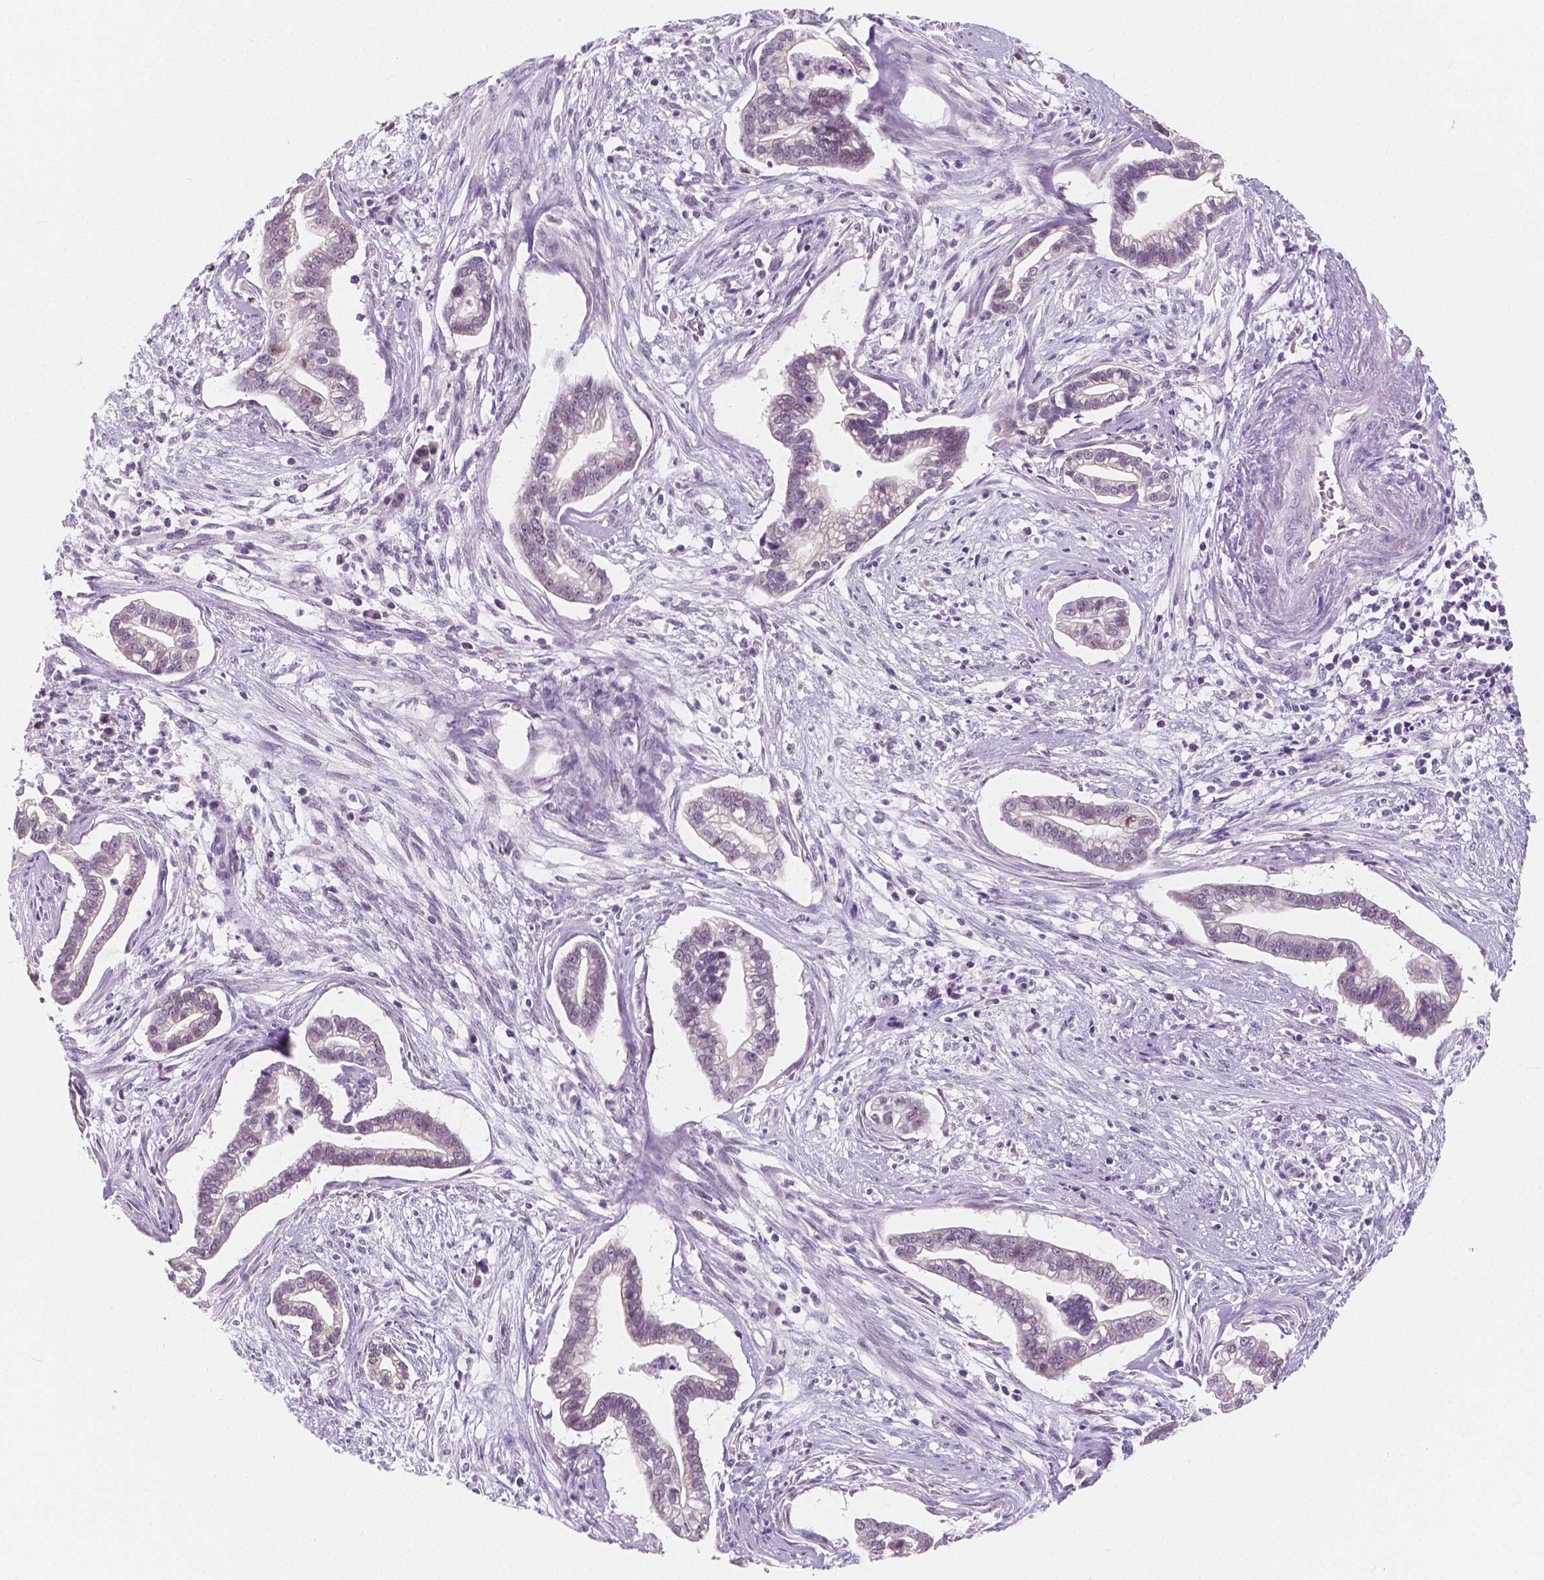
{"staining": {"intensity": "weak", "quantity": "<25%", "location": "nuclear"}, "tissue": "cervical cancer", "cell_type": "Tumor cells", "image_type": "cancer", "snomed": [{"axis": "morphology", "description": "Adenocarcinoma, NOS"}, {"axis": "topography", "description": "Cervix"}], "caption": "This is a micrograph of IHC staining of cervical cancer, which shows no expression in tumor cells.", "gene": "NOLC1", "patient": {"sex": "female", "age": 62}}